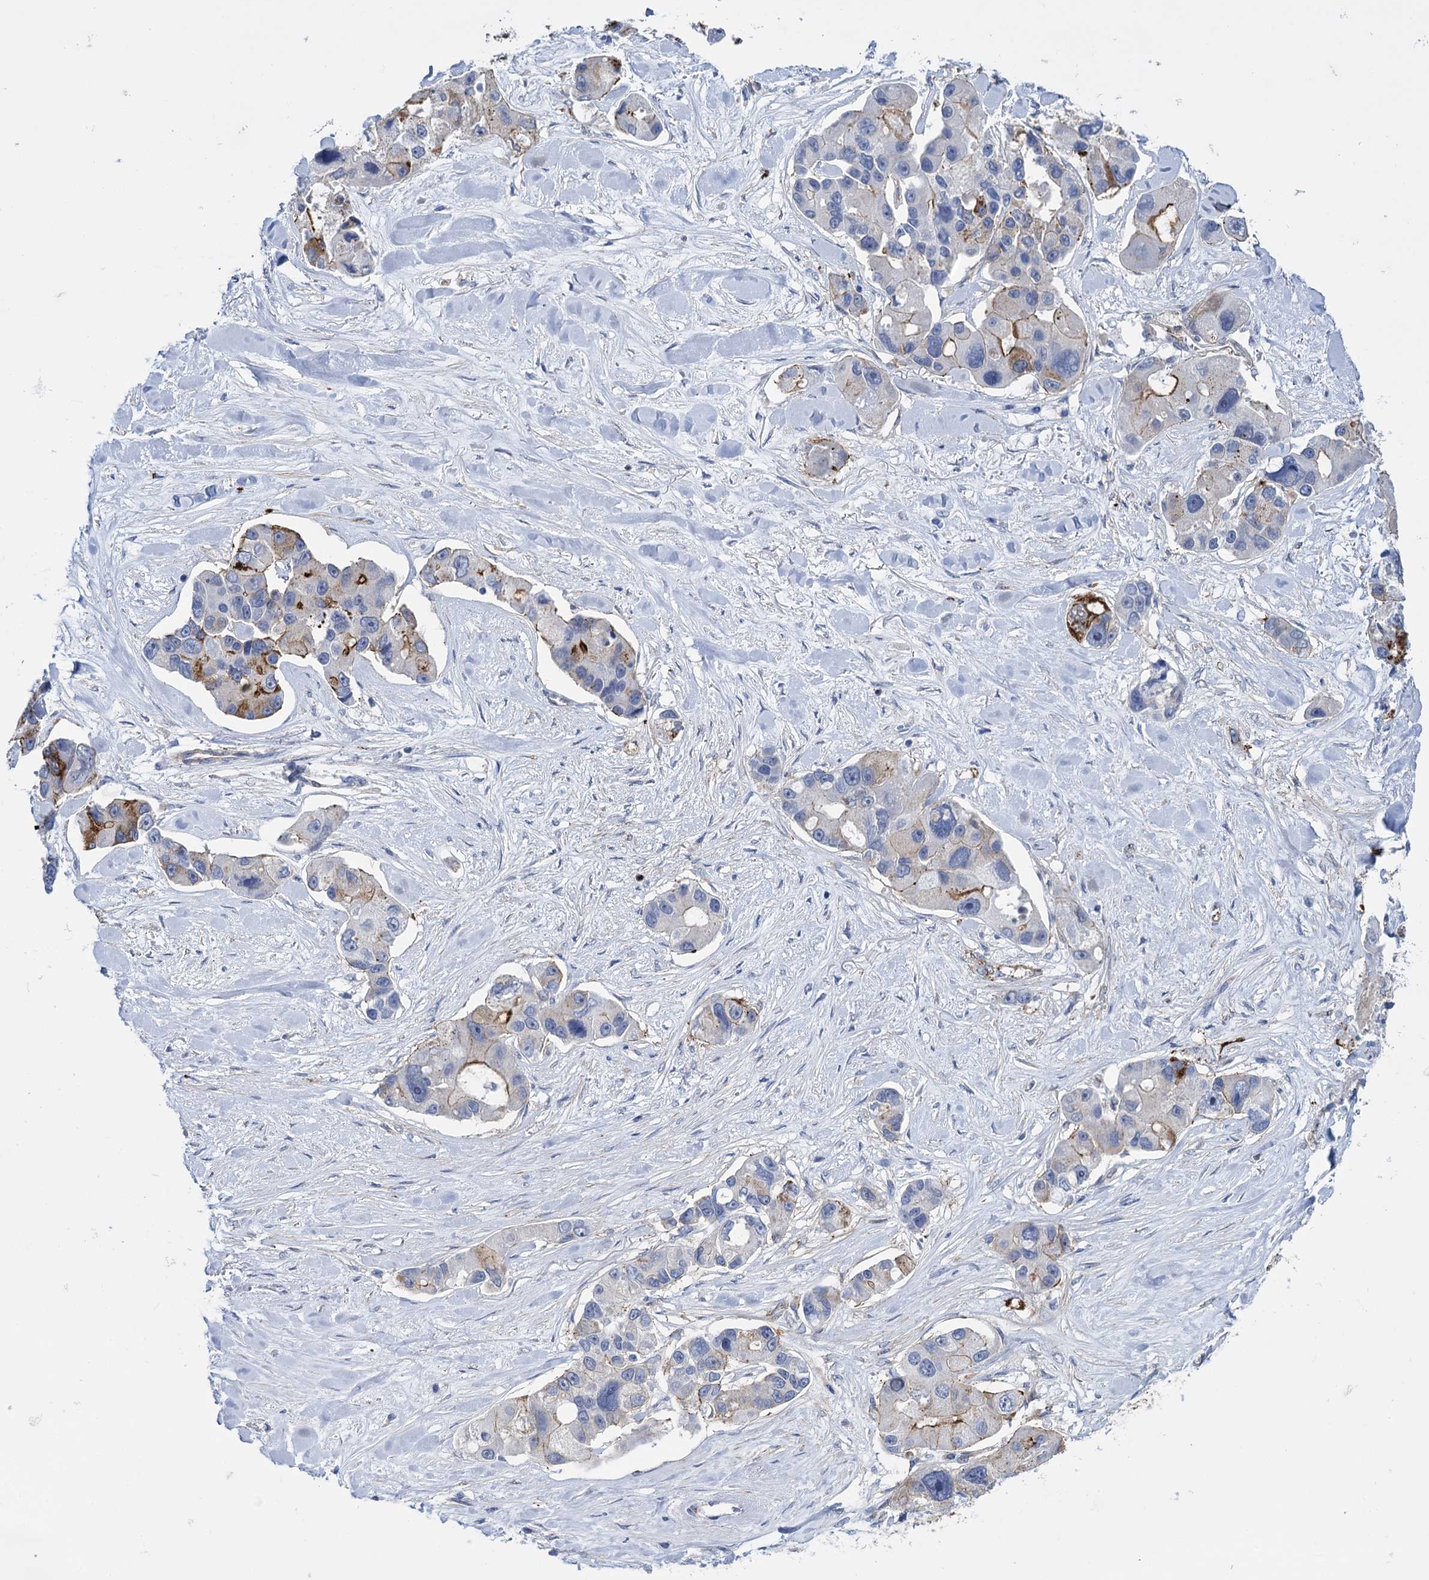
{"staining": {"intensity": "moderate", "quantity": "<25%", "location": "cytoplasmic/membranous"}, "tissue": "lung cancer", "cell_type": "Tumor cells", "image_type": "cancer", "snomed": [{"axis": "morphology", "description": "Adenocarcinoma, NOS"}, {"axis": "topography", "description": "Lung"}], "caption": "Protein staining displays moderate cytoplasmic/membranous positivity in about <25% of tumor cells in lung adenocarcinoma. The protein is shown in brown color, while the nuclei are stained blue.", "gene": "SNCG", "patient": {"sex": "female", "age": 54}}